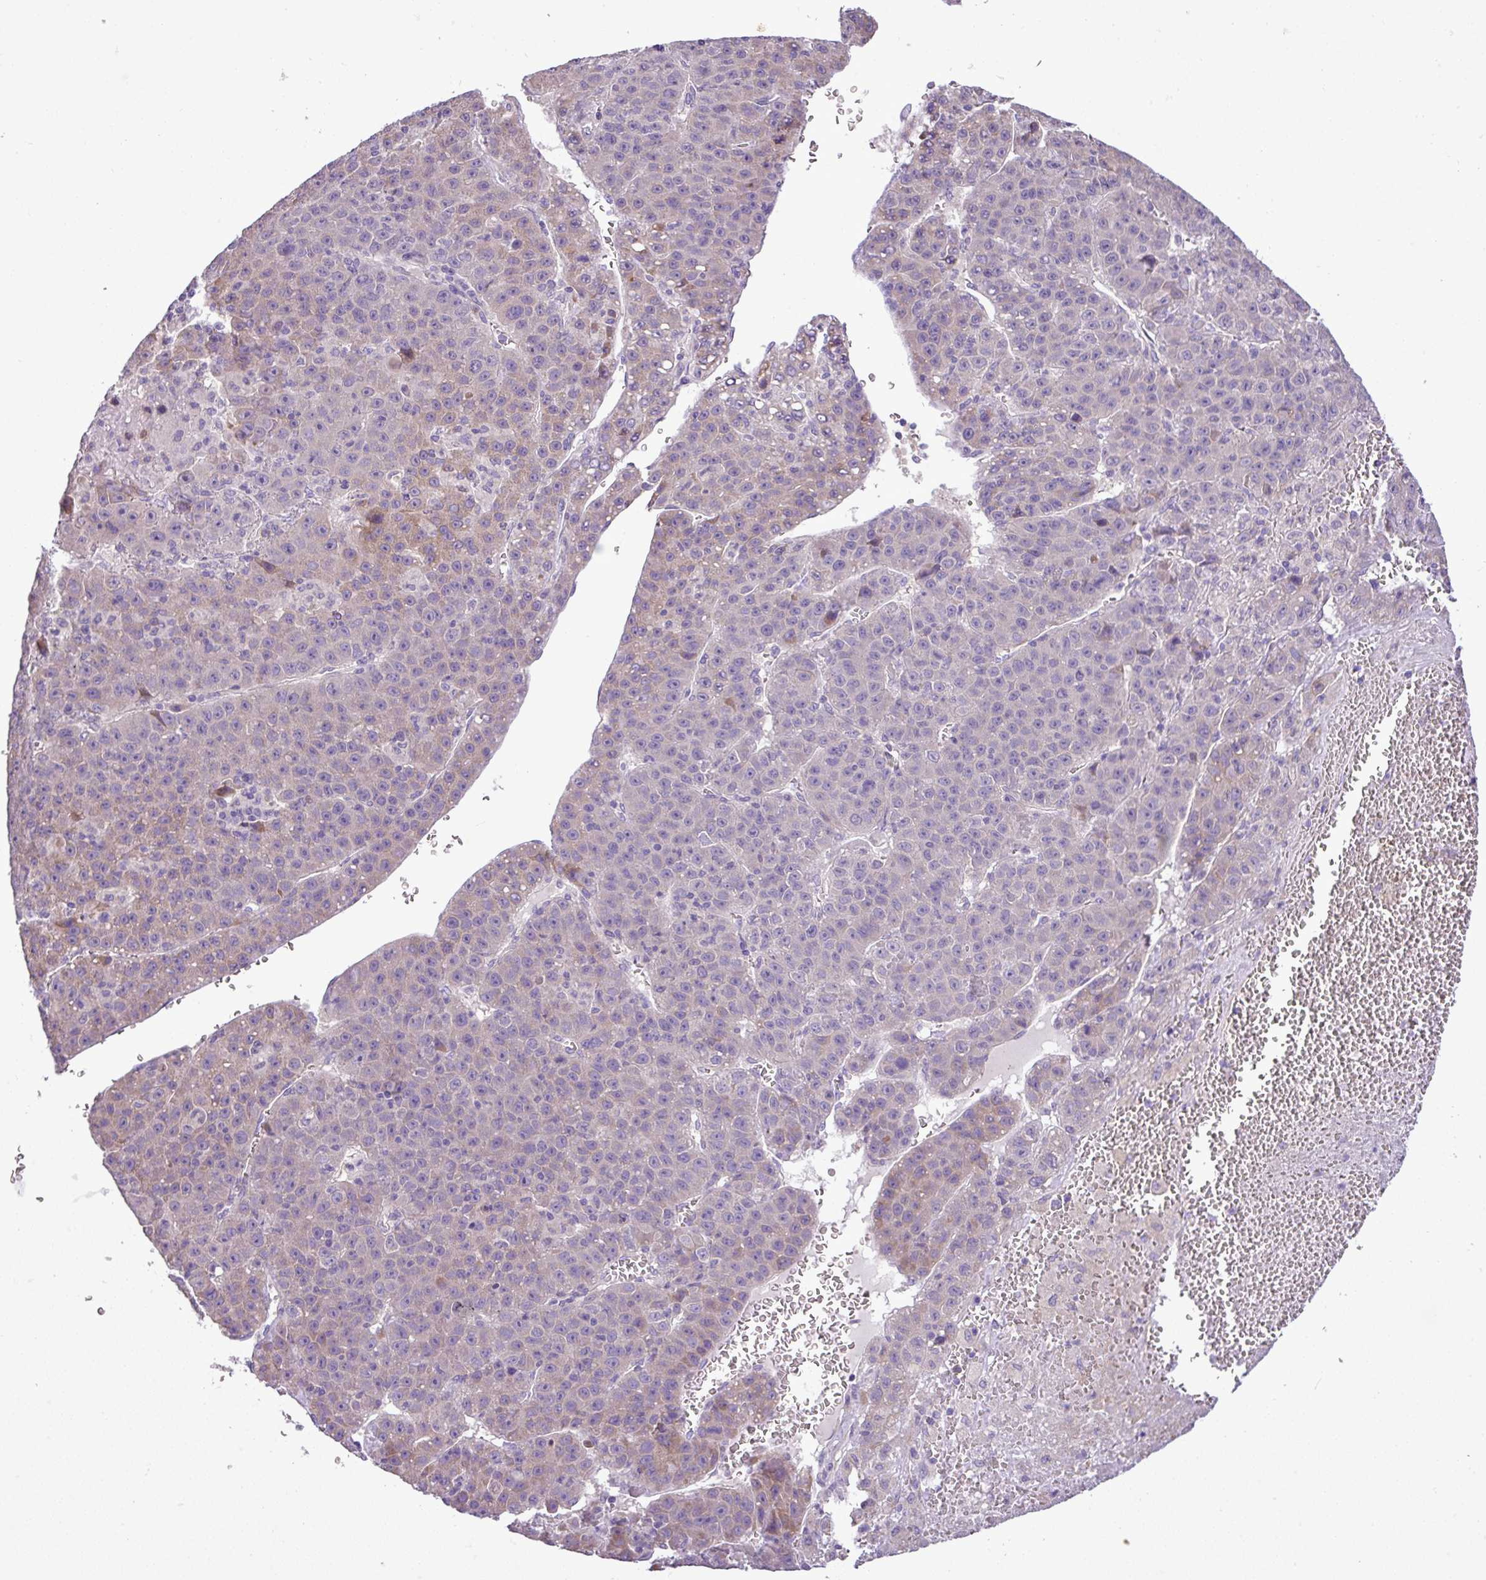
{"staining": {"intensity": "weak", "quantity": "<25%", "location": "cytoplasmic/membranous"}, "tissue": "liver cancer", "cell_type": "Tumor cells", "image_type": "cancer", "snomed": [{"axis": "morphology", "description": "Carcinoma, Hepatocellular, NOS"}, {"axis": "topography", "description": "Liver"}], "caption": "The immunohistochemistry (IHC) photomicrograph has no significant staining in tumor cells of liver hepatocellular carcinoma tissue.", "gene": "MOCS3", "patient": {"sex": "female", "age": 53}}